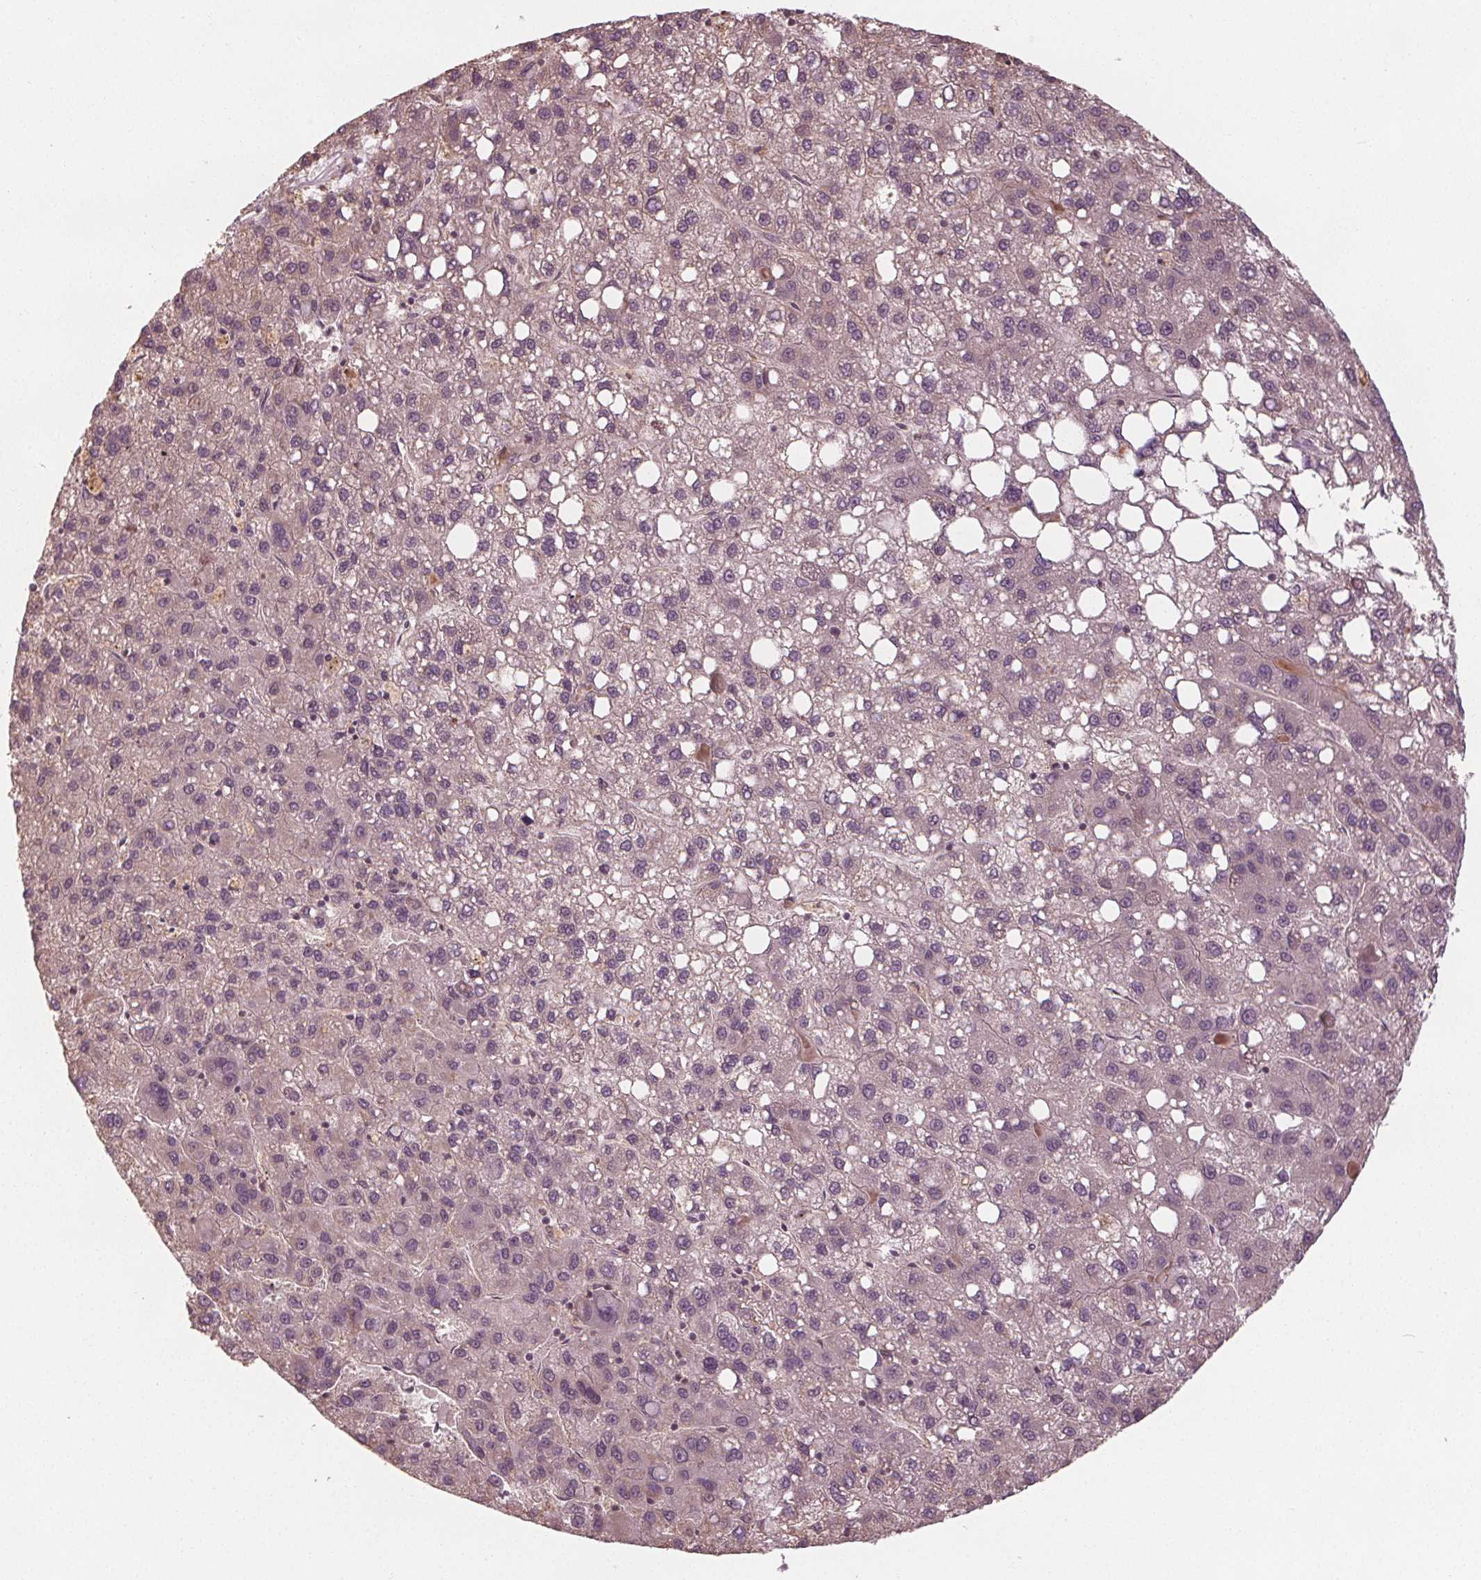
{"staining": {"intensity": "negative", "quantity": "none", "location": "none"}, "tissue": "liver cancer", "cell_type": "Tumor cells", "image_type": "cancer", "snomed": [{"axis": "morphology", "description": "Carcinoma, Hepatocellular, NOS"}, {"axis": "topography", "description": "Liver"}], "caption": "Tumor cells are negative for brown protein staining in liver cancer.", "gene": "GNB2", "patient": {"sex": "female", "age": 82}}